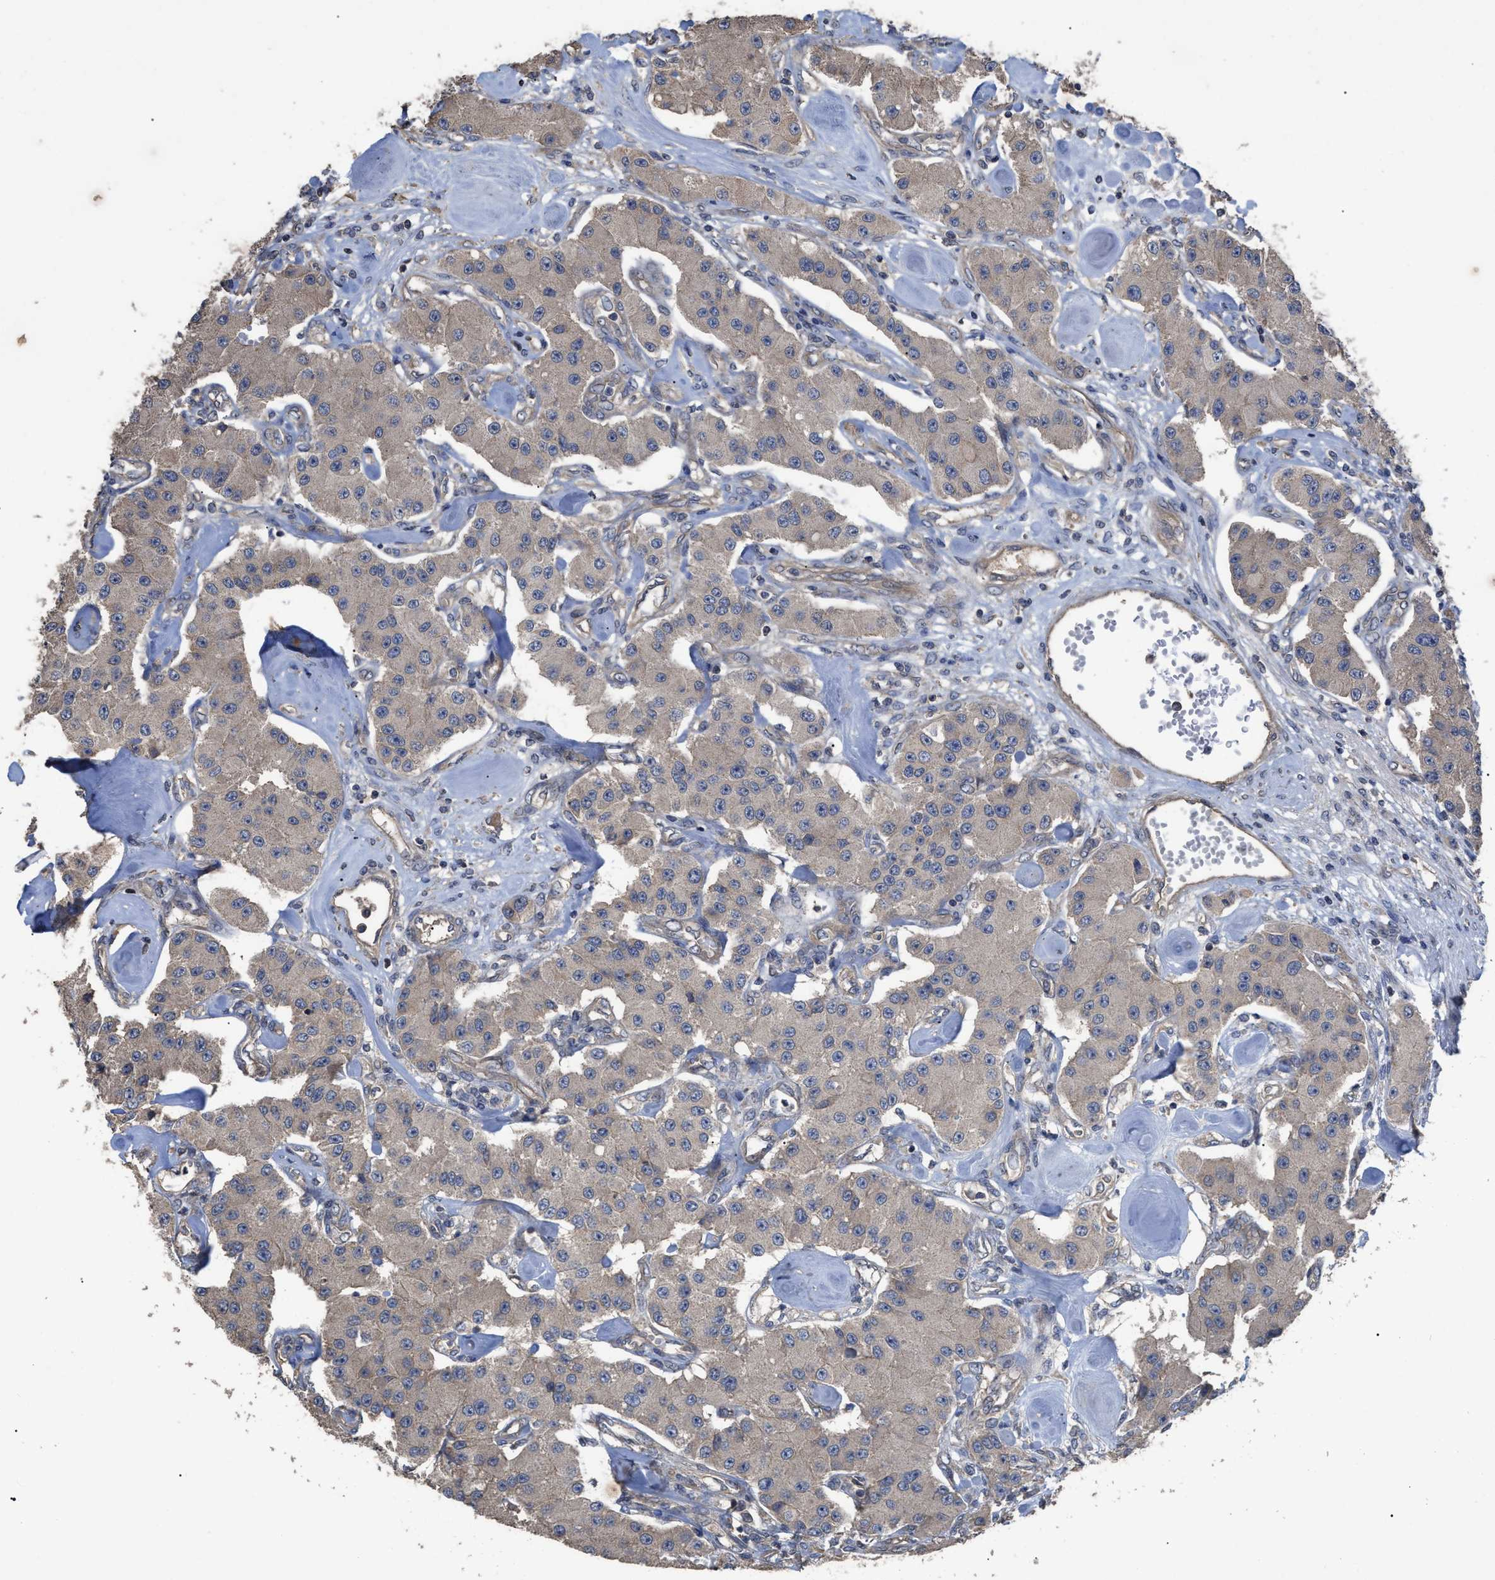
{"staining": {"intensity": "weak", "quantity": "25%-75%", "location": "cytoplasmic/membranous"}, "tissue": "carcinoid", "cell_type": "Tumor cells", "image_type": "cancer", "snomed": [{"axis": "morphology", "description": "Carcinoid, malignant, NOS"}, {"axis": "topography", "description": "Pancreas"}], "caption": "Protein staining shows weak cytoplasmic/membranous staining in approximately 25%-75% of tumor cells in malignant carcinoid.", "gene": "BTN2A1", "patient": {"sex": "male", "age": 41}}